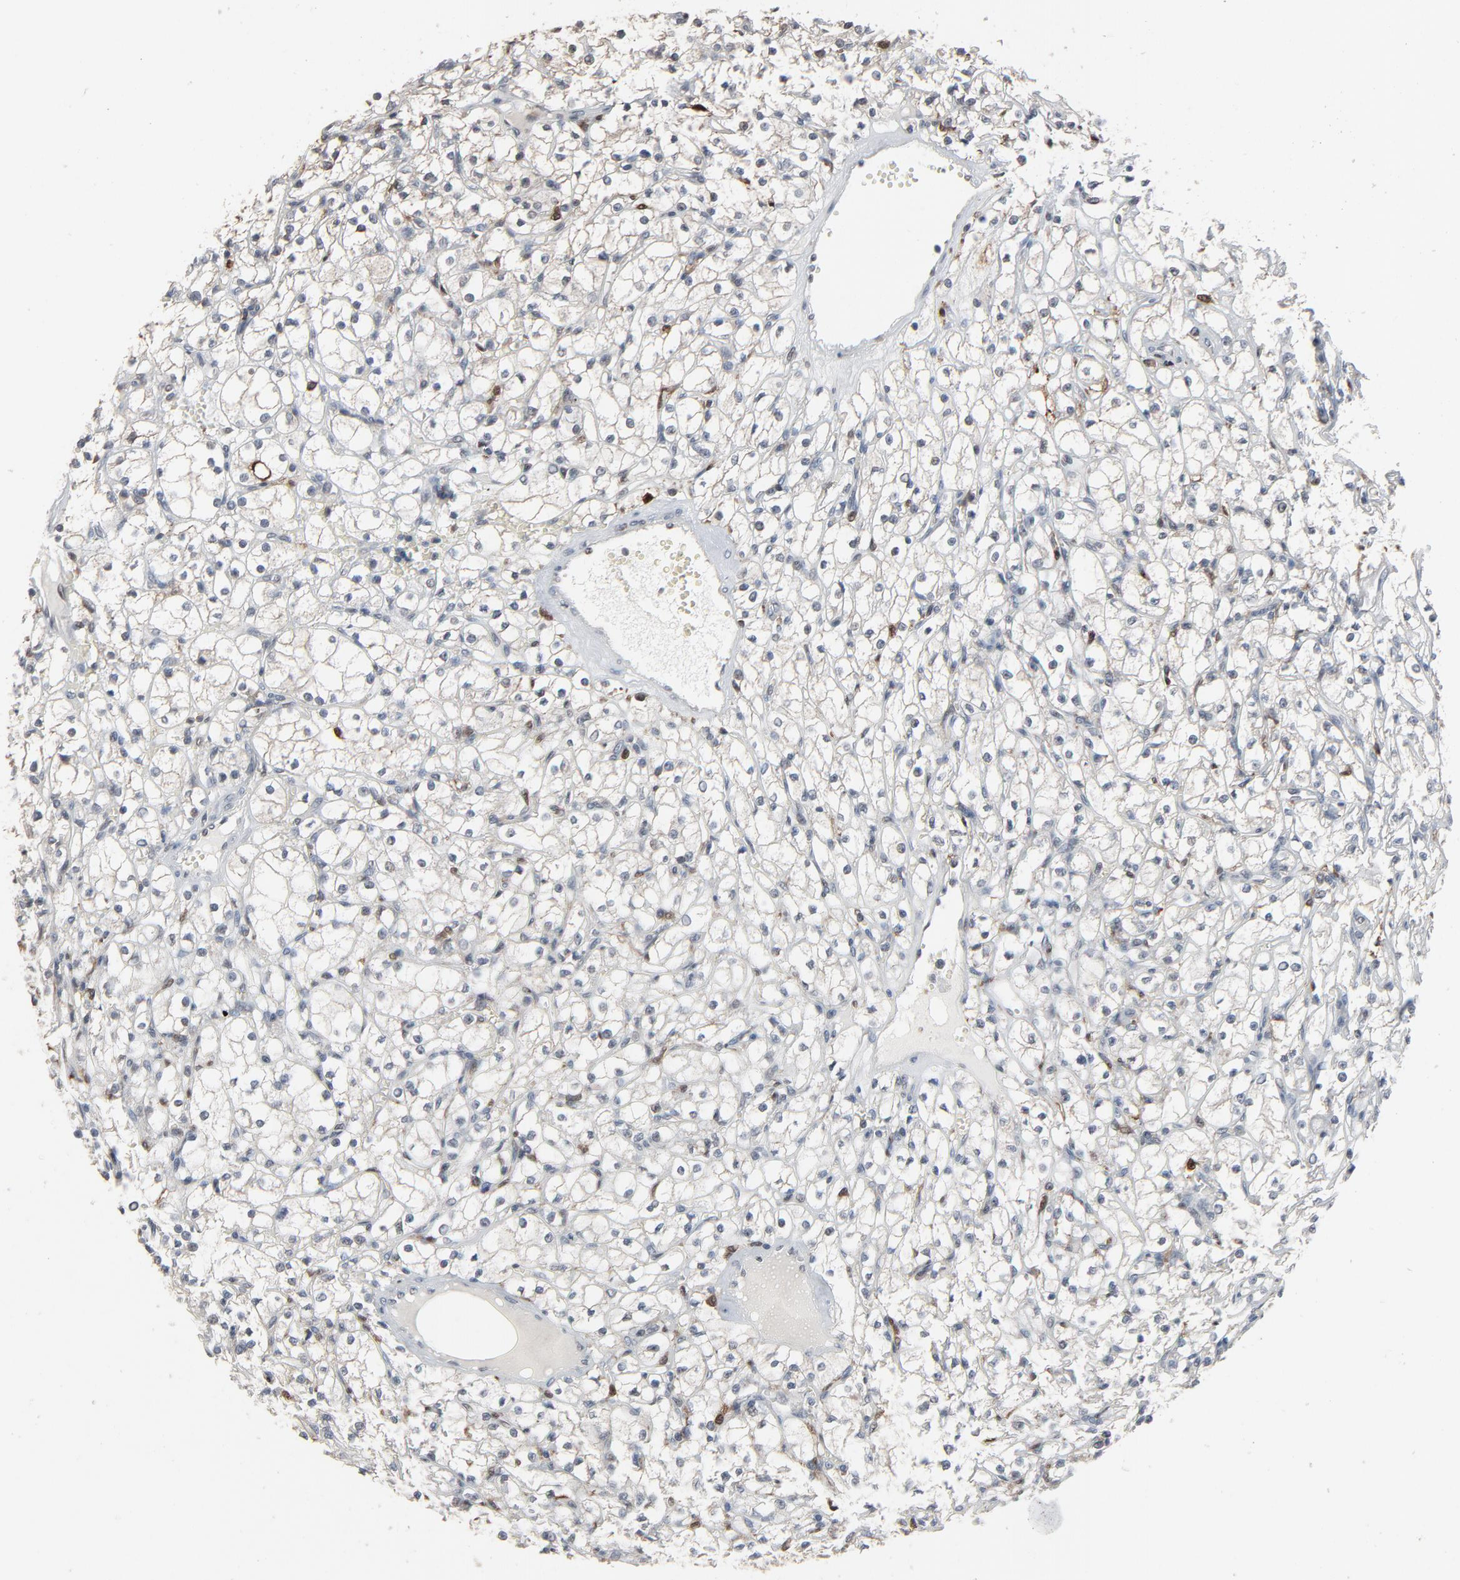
{"staining": {"intensity": "weak", "quantity": "<25%", "location": "nuclear"}, "tissue": "renal cancer", "cell_type": "Tumor cells", "image_type": "cancer", "snomed": [{"axis": "morphology", "description": "Adenocarcinoma, NOS"}, {"axis": "topography", "description": "Kidney"}], "caption": "The IHC image has no significant expression in tumor cells of renal cancer tissue.", "gene": "DOCK8", "patient": {"sex": "male", "age": 61}}